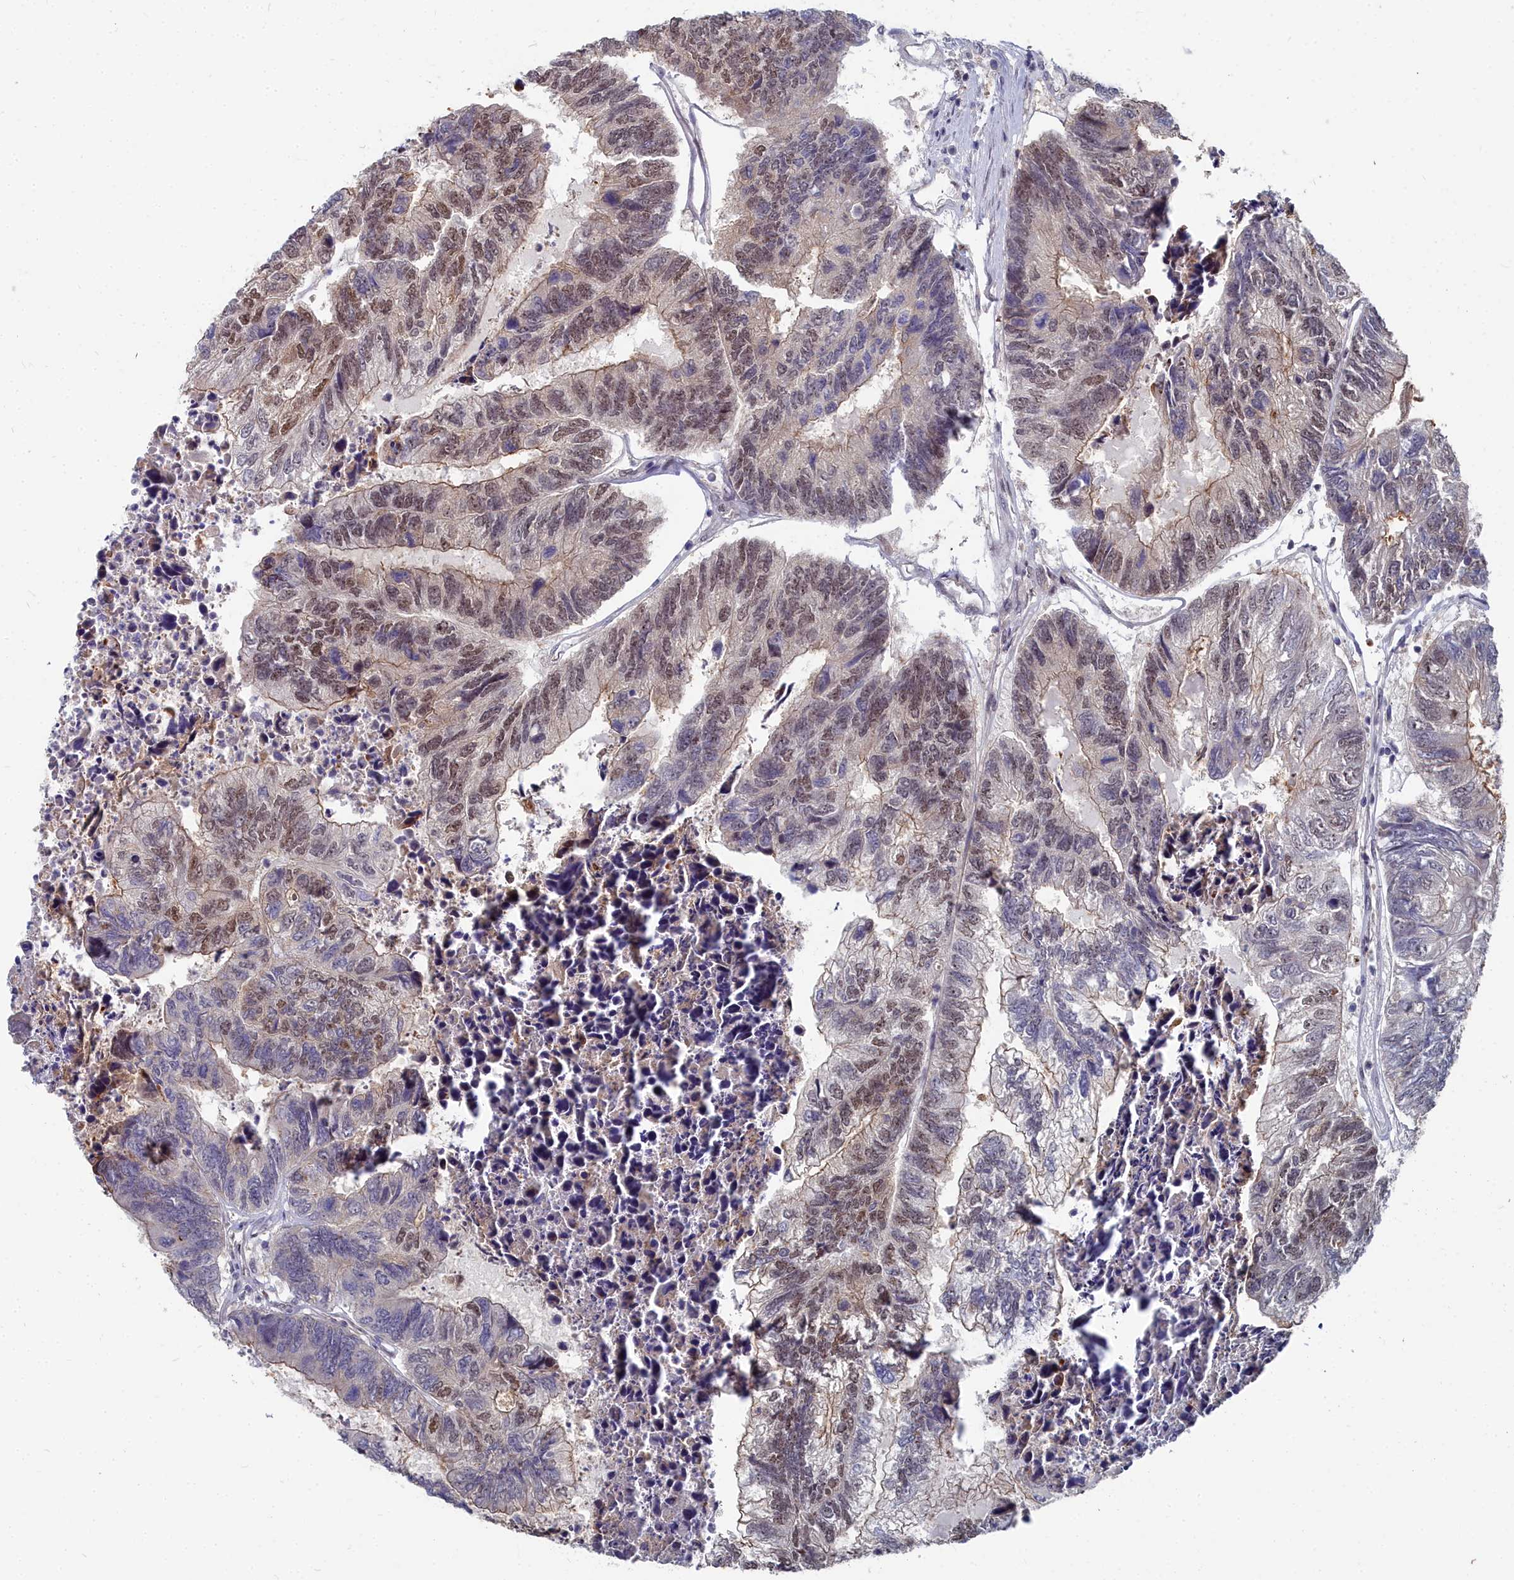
{"staining": {"intensity": "weak", "quantity": "25%-75%", "location": "cytoplasmic/membranous,nuclear"}, "tissue": "colorectal cancer", "cell_type": "Tumor cells", "image_type": "cancer", "snomed": [{"axis": "morphology", "description": "Adenocarcinoma, NOS"}, {"axis": "topography", "description": "Colon"}], "caption": "High-magnification brightfield microscopy of colorectal adenocarcinoma stained with DAB (brown) and counterstained with hematoxylin (blue). tumor cells exhibit weak cytoplasmic/membranous and nuclear positivity is appreciated in approximately25%-75% of cells.", "gene": "RPS27A", "patient": {"sex": "female", "age": 67}}